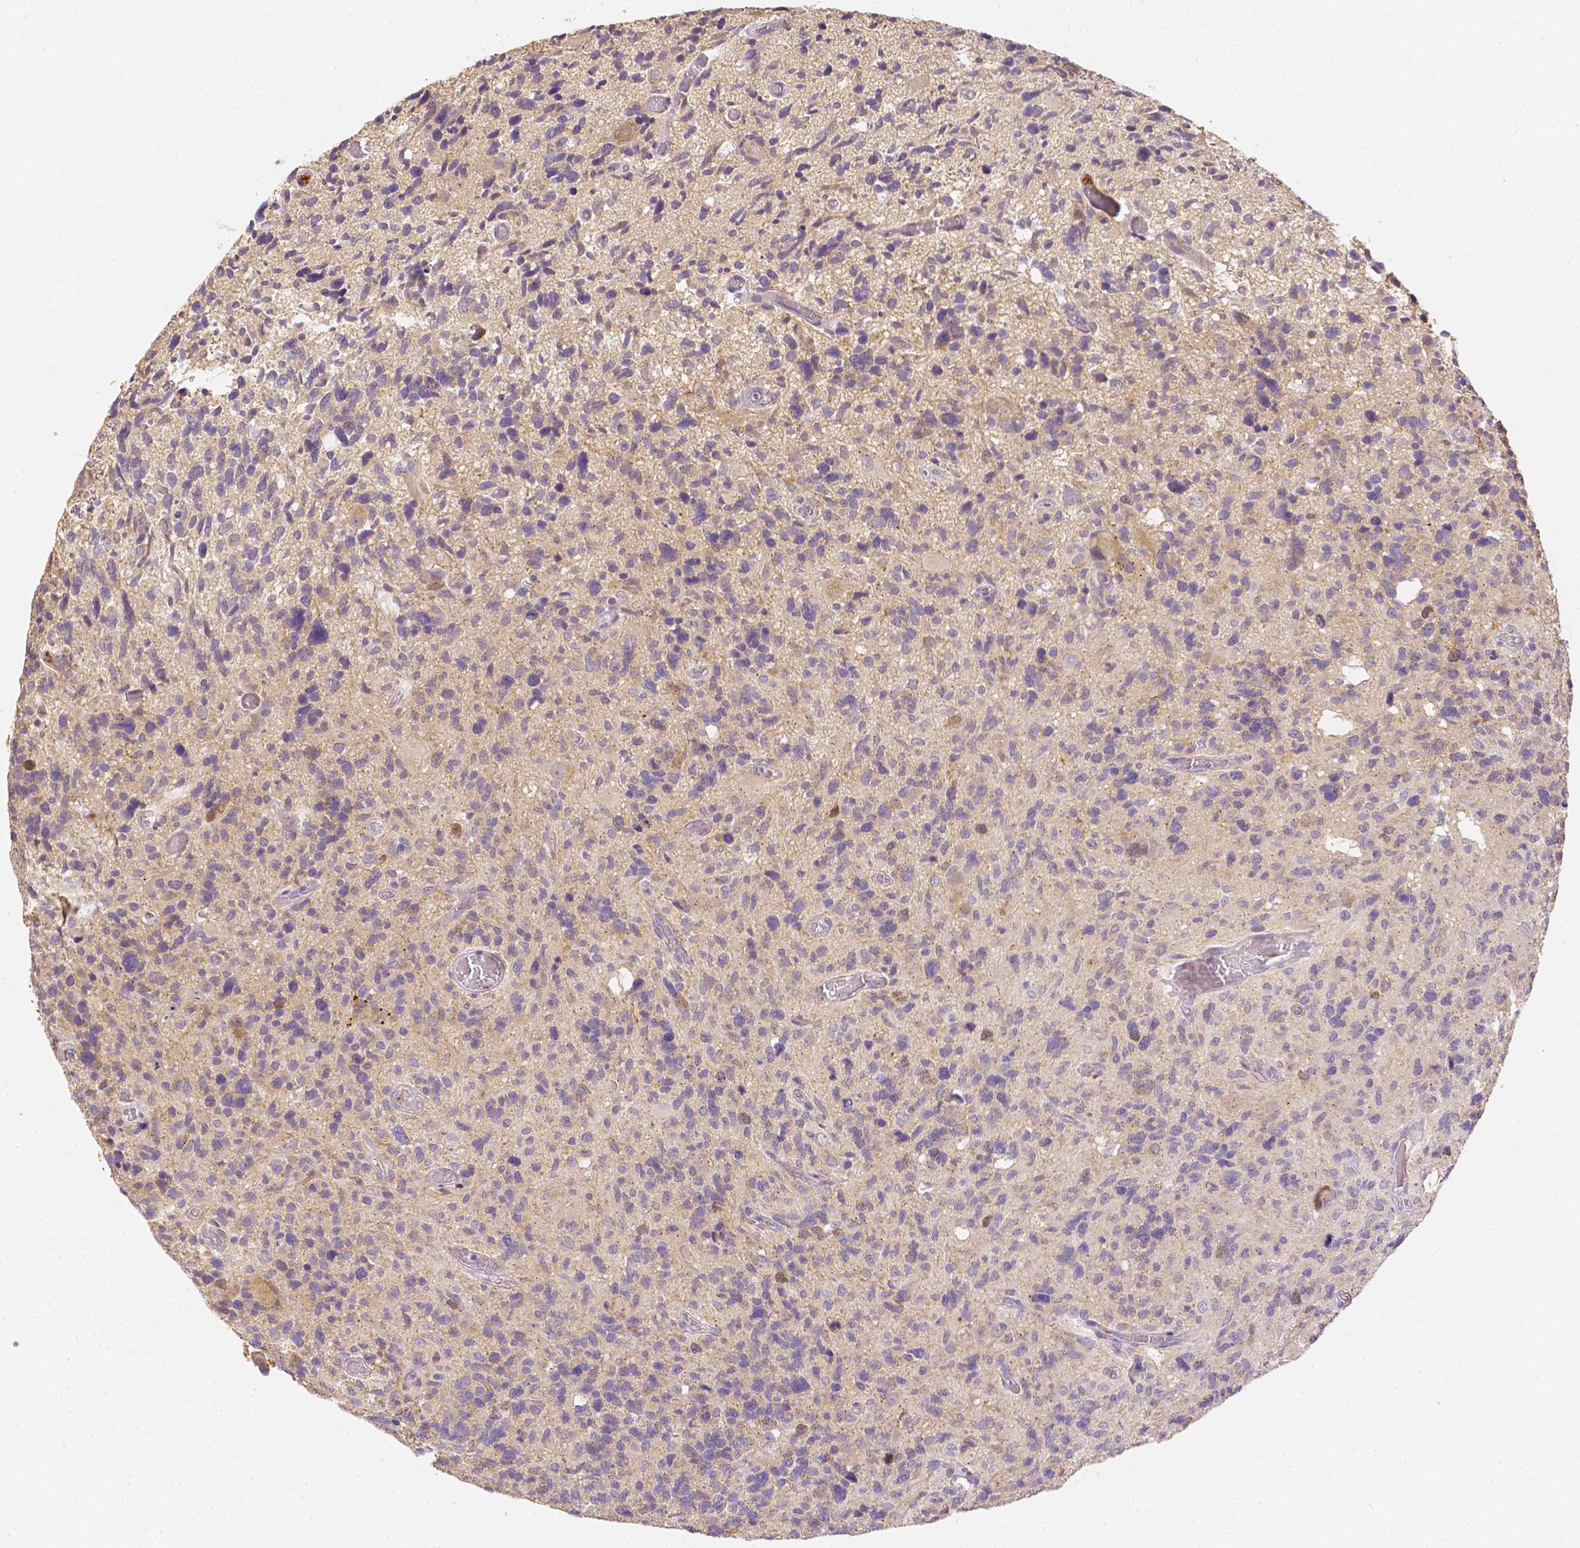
{"staining": {"intensity": "negative", "quantity": "none", "location": "none"}, "tissue": "glioma", "cell_type": "Tumor cells", "image_type": "cancer", "snomed": [{"axis": "morphology", "description": "Glioma, malignant, High grade"}, {"axis": "topography", "description": "Brain"}], "caption": "DAB immunohistochemical staining of glioma shows no significant expression in tumor cells.", "gene": "C10orf67", "patient": {"sex": "male", "age": 49}}